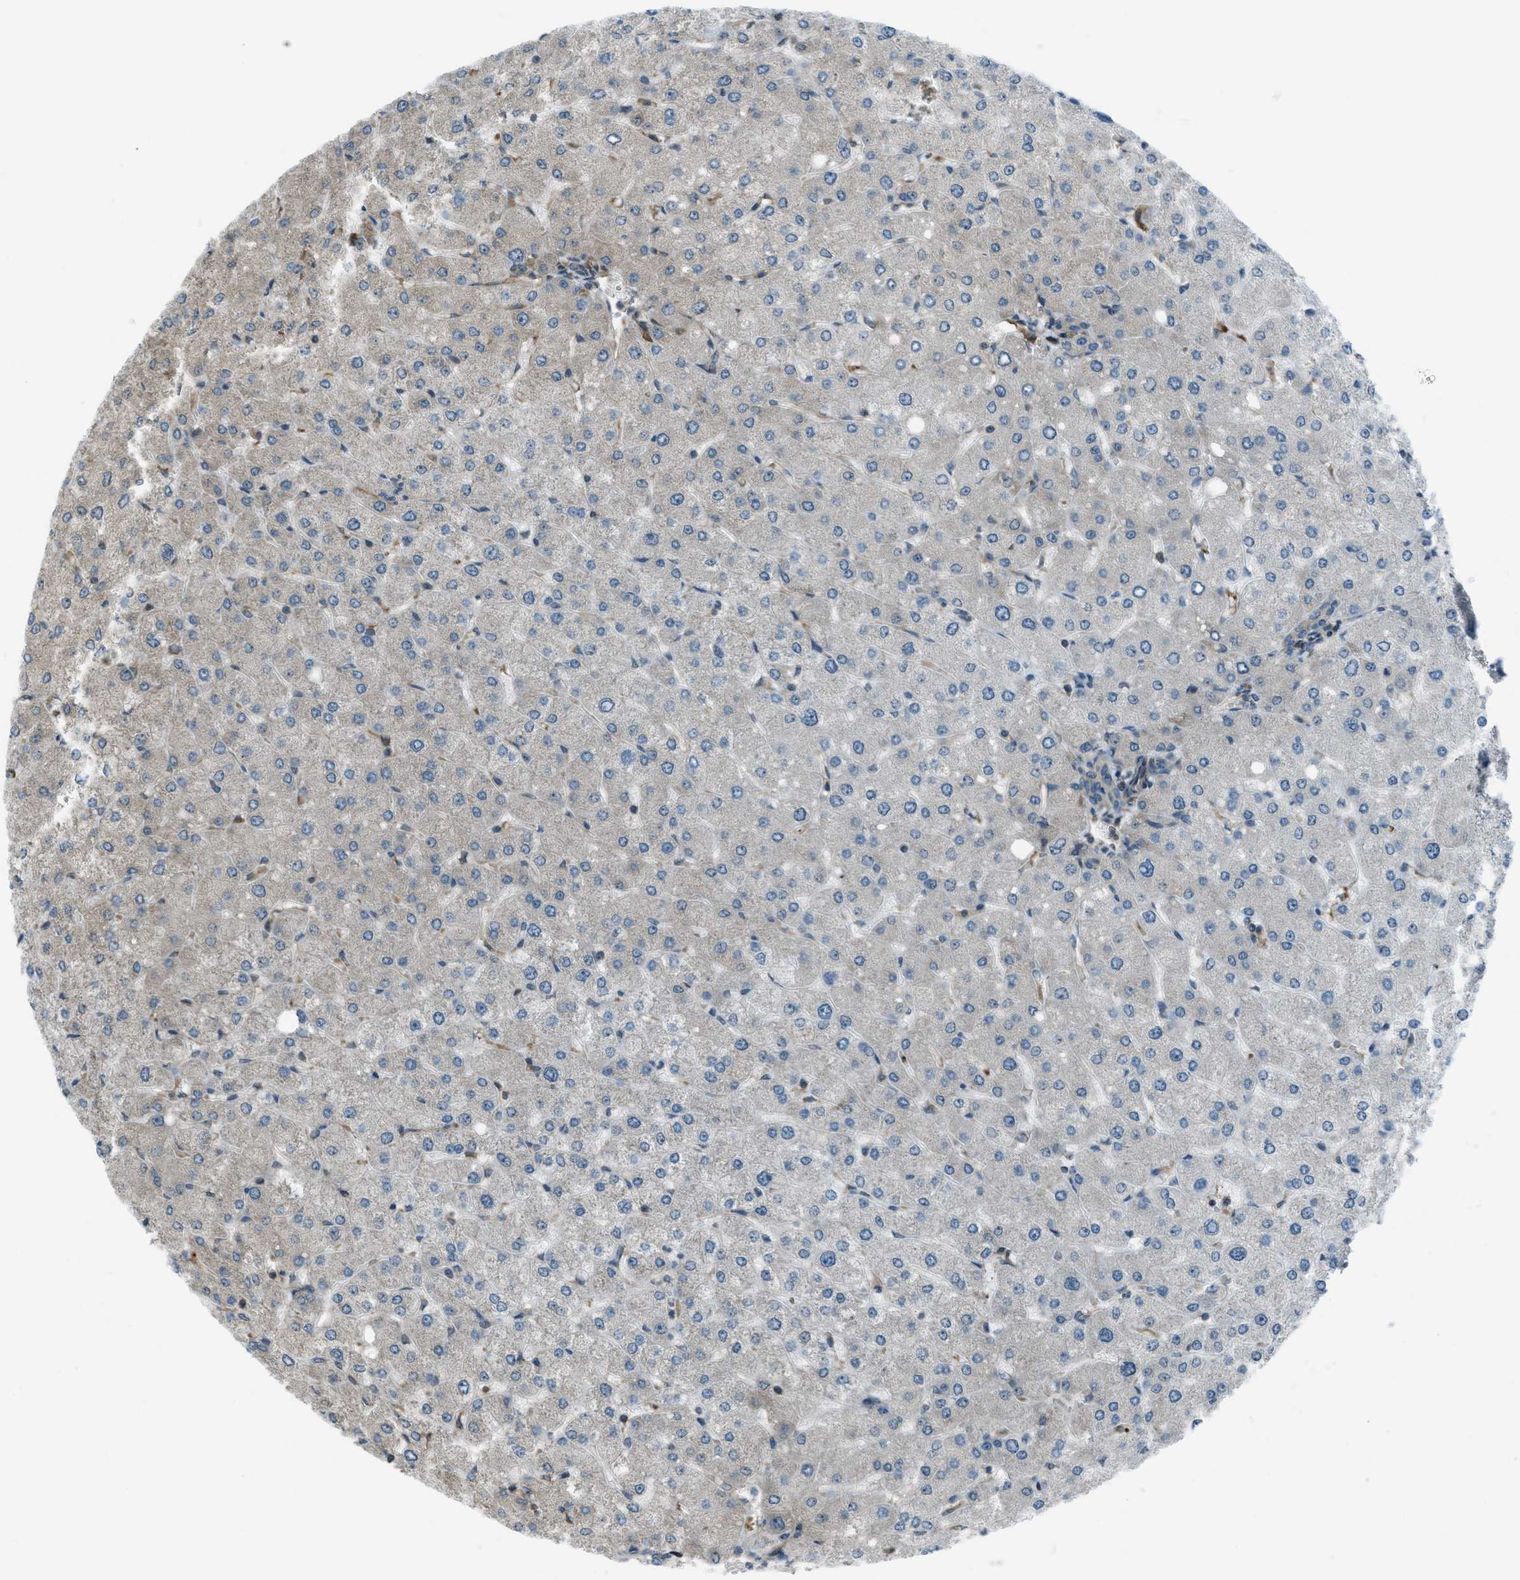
{"staining": {"intensity": "moderate", "quantity": "25%-75%", "location": "cytoplasmic/membranous"}, "tissue": "liver", "cell_type": "Cholangiocytes", "image_type": "normal", "snomed": [{"axis": "morphology", "description": "Normal tissue, NOS"}, {"axis": "topography", "description": "Liver"}], "caption": "A medium amount of moderate cytoplasmic/membranous staining is appreciated in approximately 25%-75% of cholangiocytes in benign liver. (Brightfield microscopy of DAB IHC at high magnification).", "gene": "ASAP2", "patient": {"sex": "male", "age": 55}}